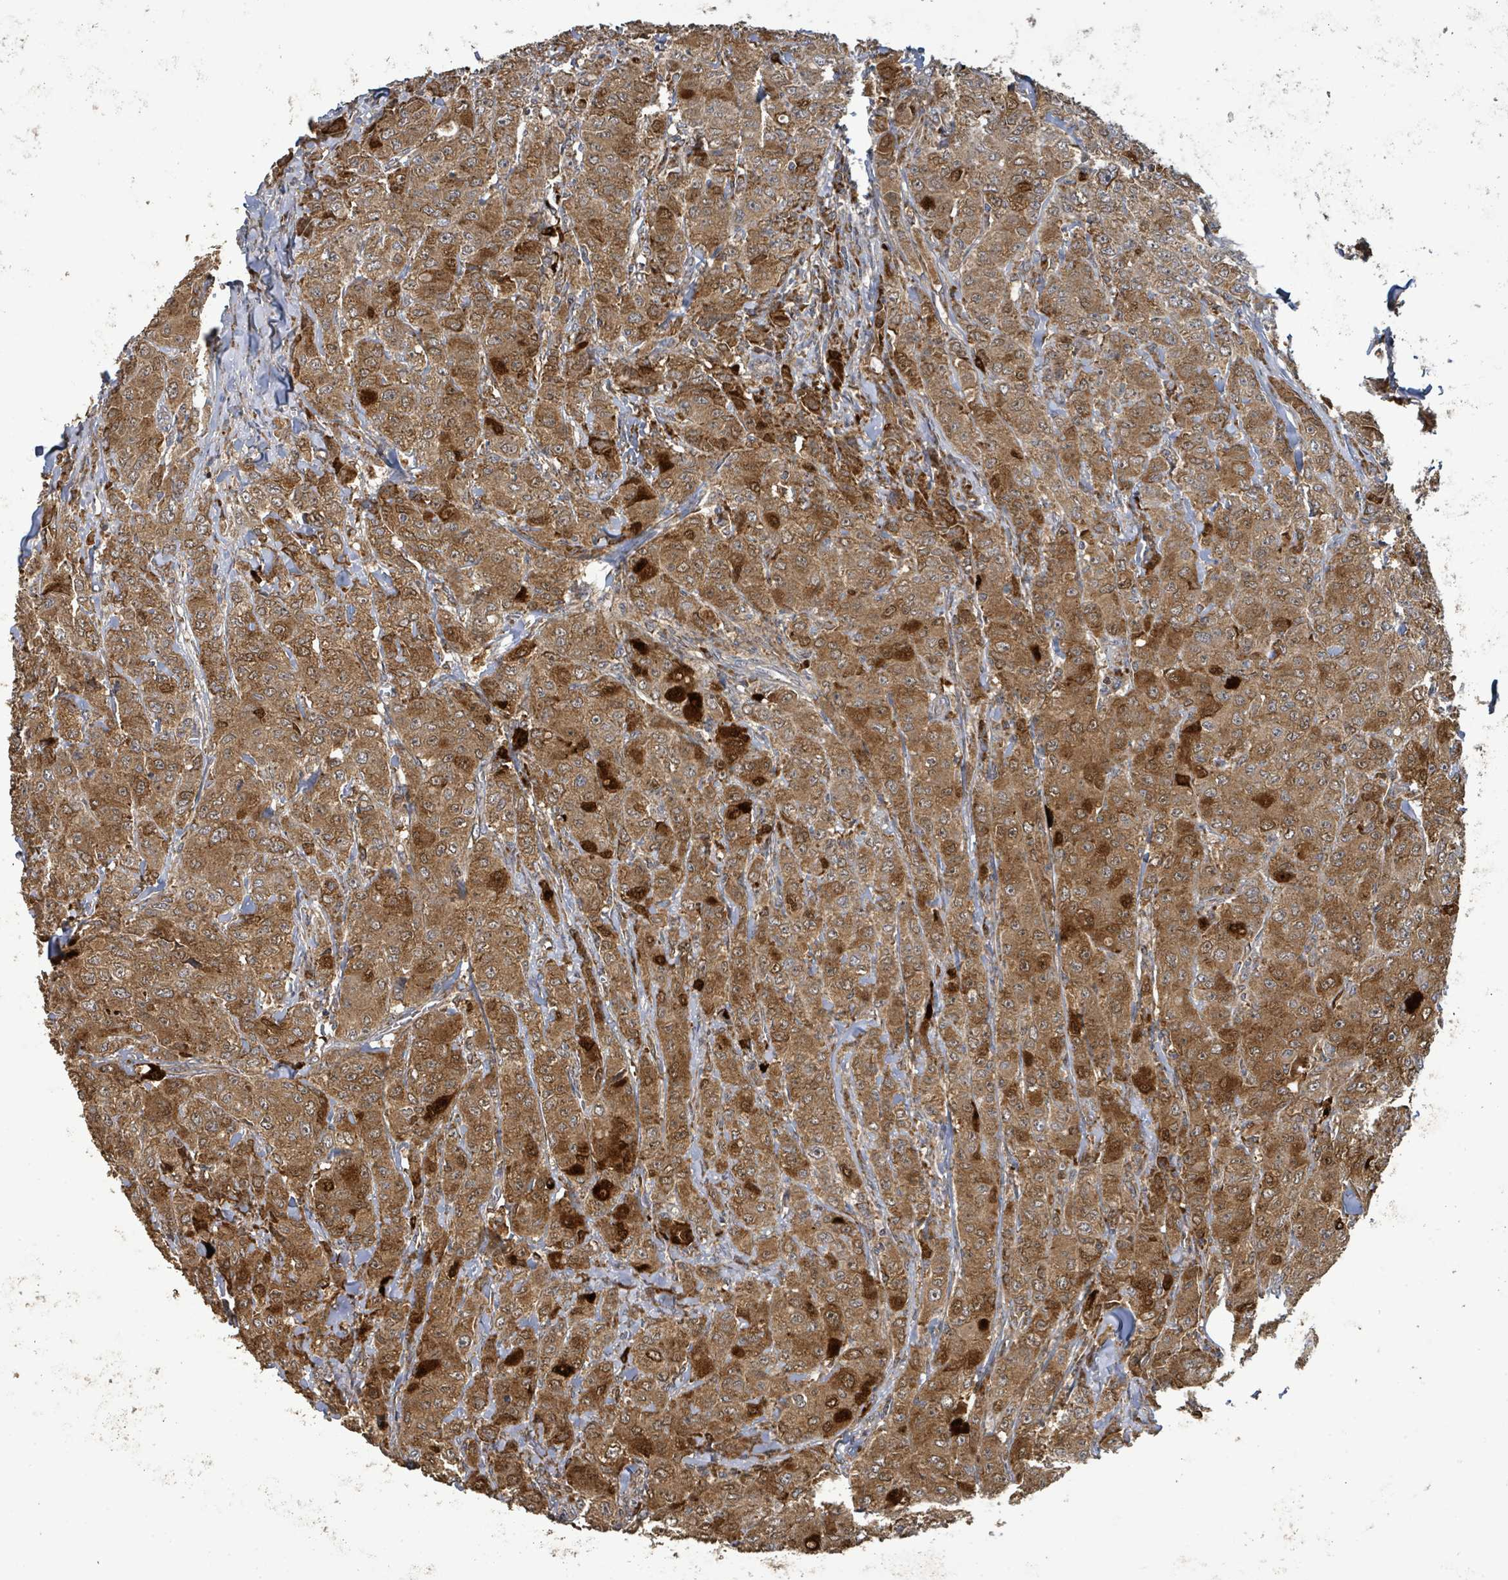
{"staining": {"intensity": "strong", "quantity": ">75%", "location": "cytoplasmic/membranous"}, "tissue": "breast cancer", "cell_type": "Tumor cells", "image_type": "cancer", "snomed": [{"axis": "morphology", "description": "Duct carcinoma"}, {"axis": "topography", "description": "Breast"}], "caption": "Immunohistochemistry (DAB (3,3'-diaminobenzidine)) staining of breast infiltrating ductal carcinoma demonstrates strong cytoplasmic/membranous protein positivity in about >75% of tumor cells. The protein of interest is shown in brown color, while the nuclei are stained blue.", "gene": "STARD4", "patient": {"sex": "female", "age": 43}}